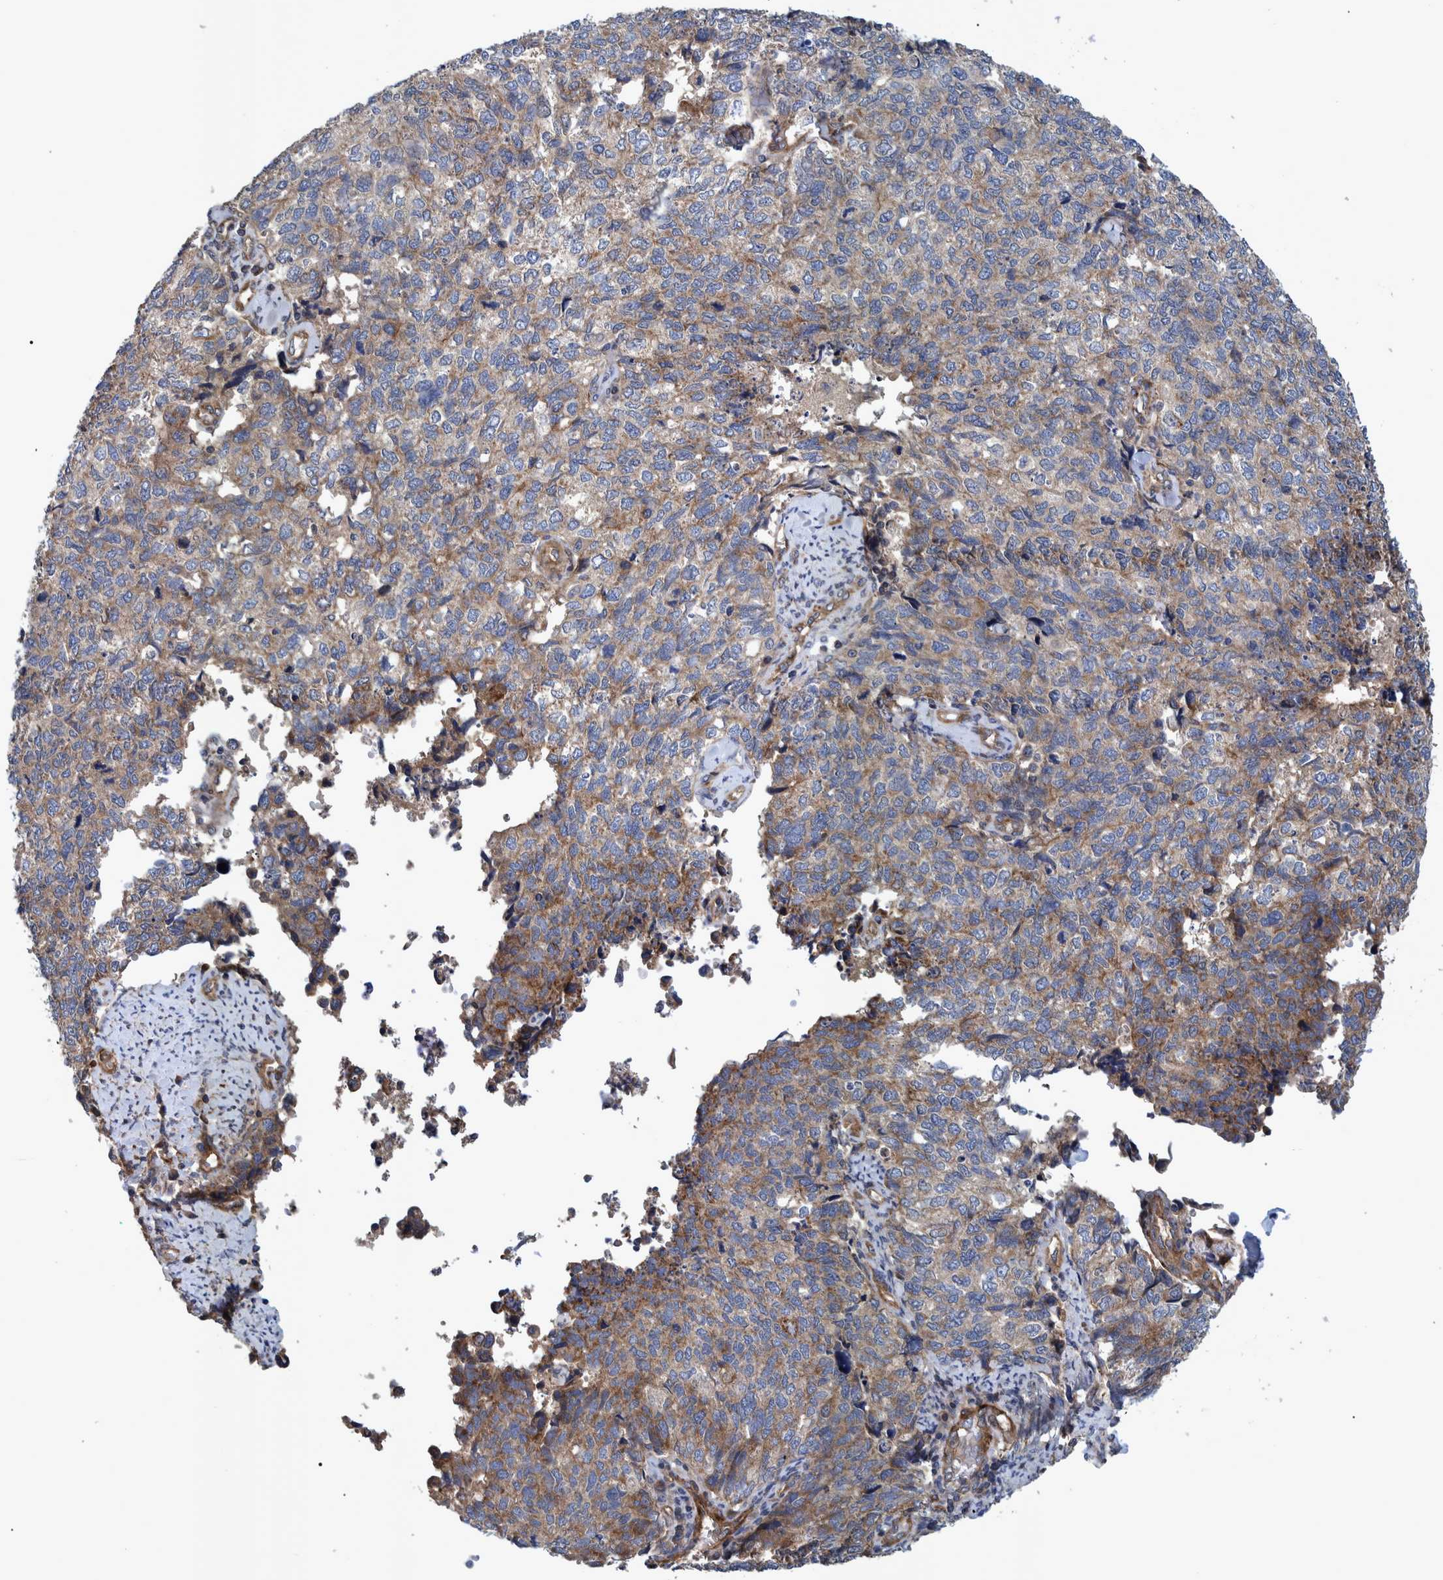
{"staining": {"intensity": "moderate", "quantity": "25%-75%", "location": "cytoplasmic/membranous"}, "tissue": "cervical cancer", "cell_type": "Tumor cells", "image_type": "cancer", "snomed": [{"axis": "morphology", "description": "Squamous cell carcinoma, NOS"}, {"axis": "topography", "description": "Cervix"}], "caption": "DAB immunohistochemical staining of human cervical squamous cell carcinoma shows moderate cytoplasmic/membranous protein expression in approximately 25%-75% of tumor cells.", "gene": "GRPEL2", "patient": {"sex": "female", "age": 63}}